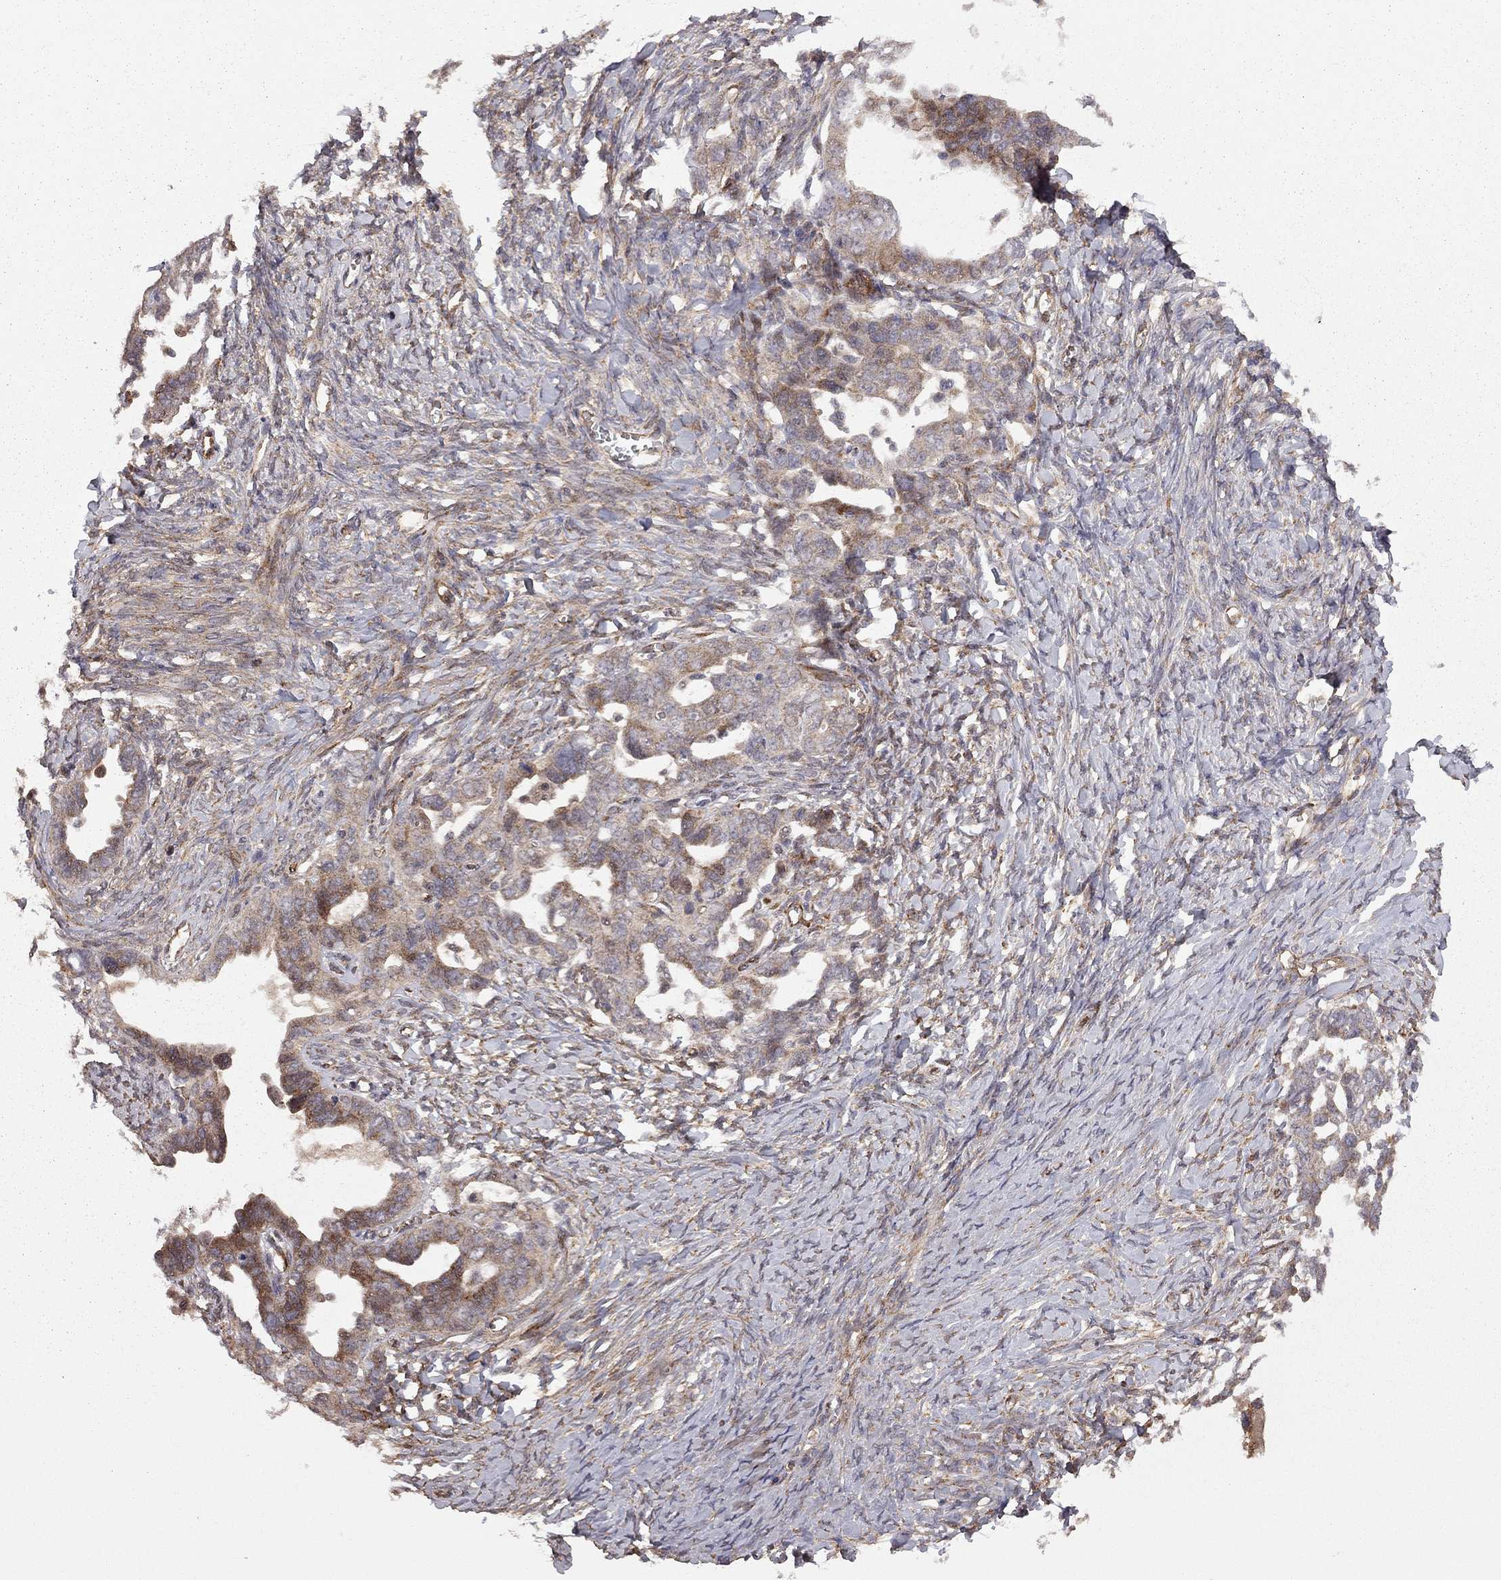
{"staining": {"intensity": "moderate", "quantity": "<25%", "location": "cytoplasmic/membranous"}, "tissue": "ovarian cancer", "cell_type": "Tumor cells", "image_type": "cancer", "snomed": [{"axis": "morphology", "description": "Cystadenocarcinoma, serous, NOS"}, {"axis": "topography", "description": "Ovary"}], "caption": "Immunohistochemistry of human ovarian cancer (serous cystadenocarcinoma) exhibits low levels of moderate cytoplasmic/membranous expression in approximately <25% of tumor cells.", "gene": "EXOC3L2", "patient": {"sex": "female", "age": 69}}